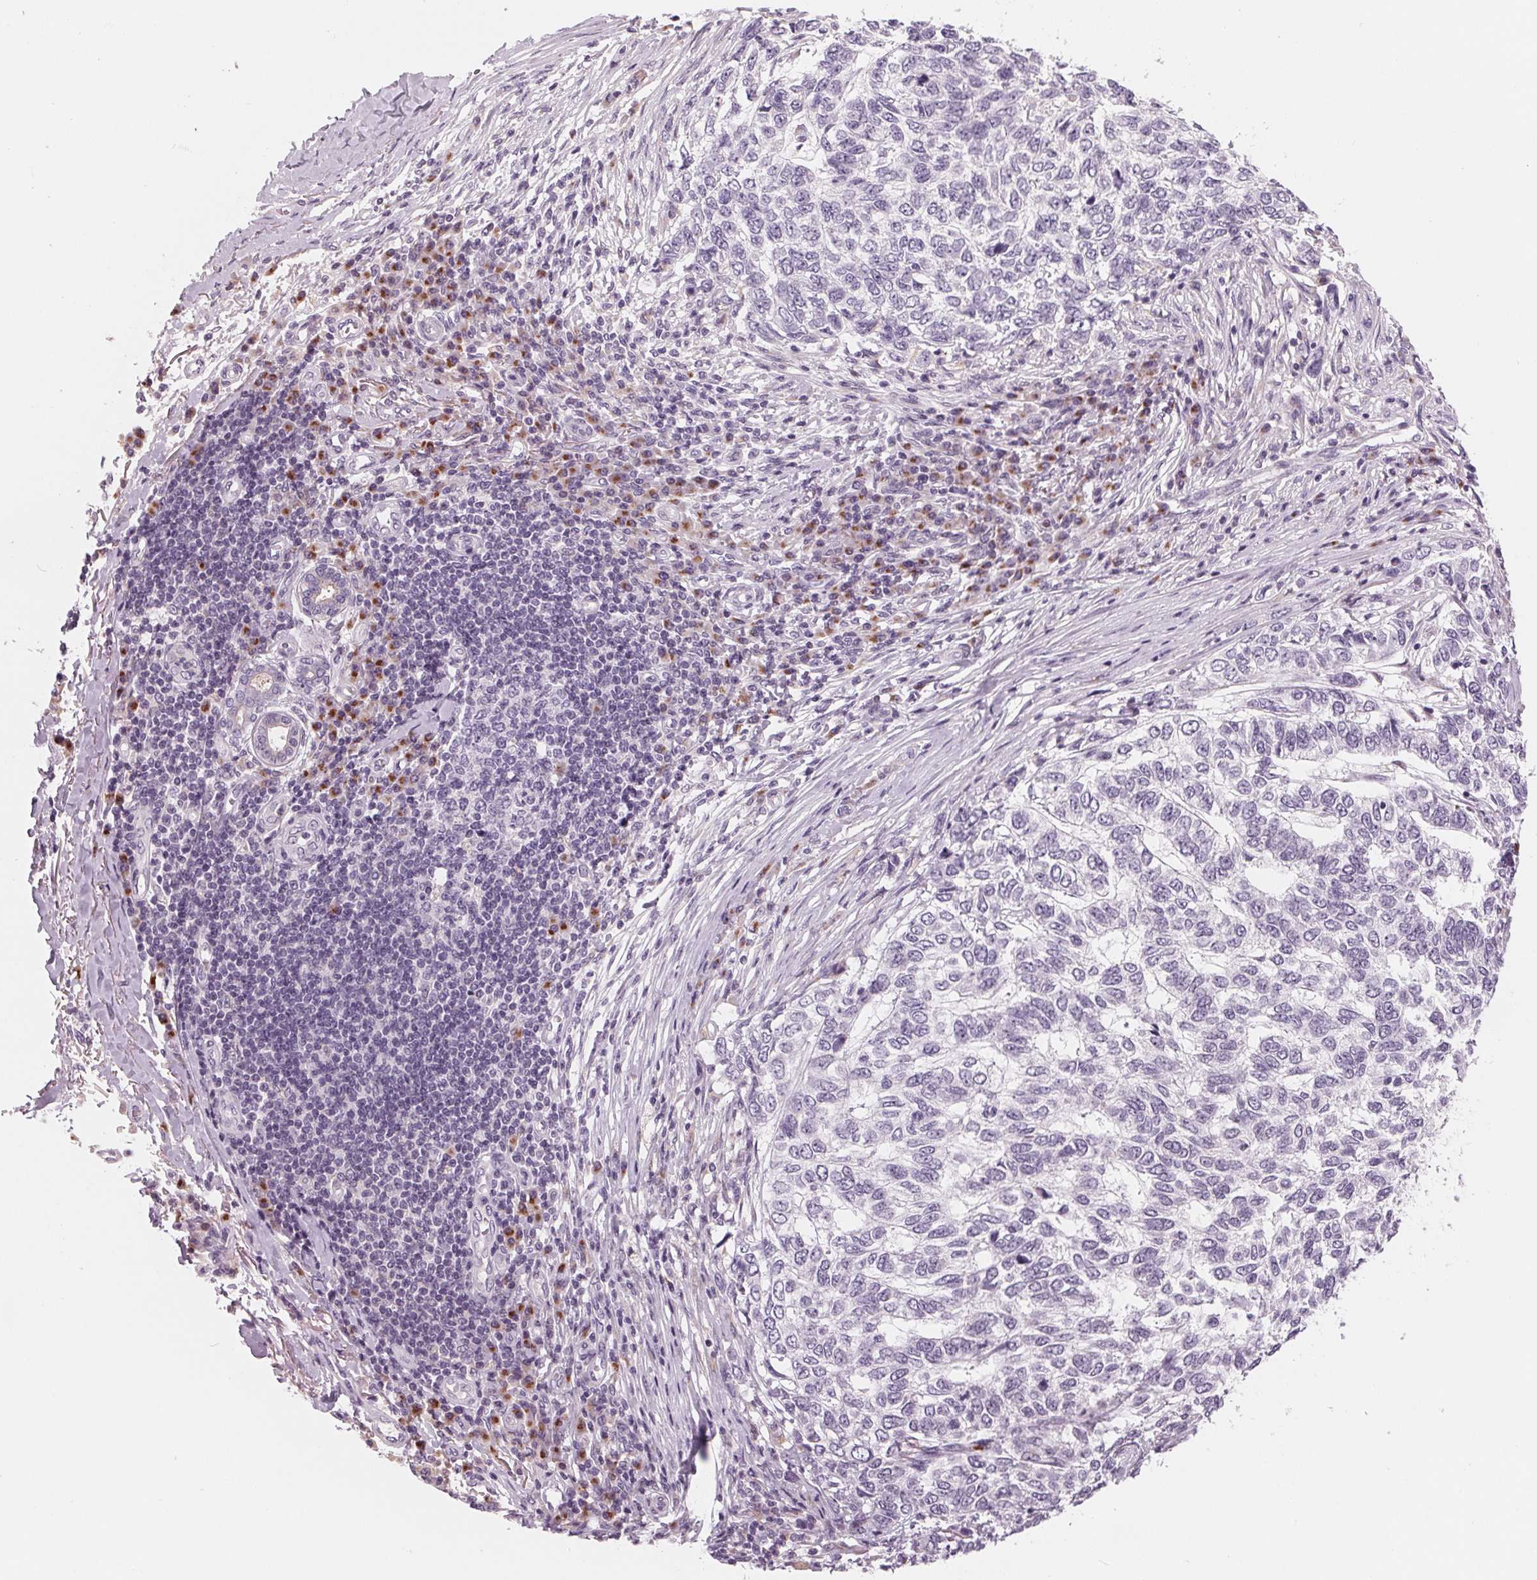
{"staining": {"intensity": "negative", "quantity": "none", "location": "none"}, "tissue": "skin cancer", "cell_type": "Tumor cells", "image_type": "cancer", "snomed": [{"axis": "morphology", "description": "Basal cell carcinoma"}, {"axis": "topography", "description": "Skin"}], "caption": "Tumor cells are negative for brown protein staining in basal cell carcinoma (skin).", "gene": "IL9R", "patient": {"sex": "female", "age": 65}}